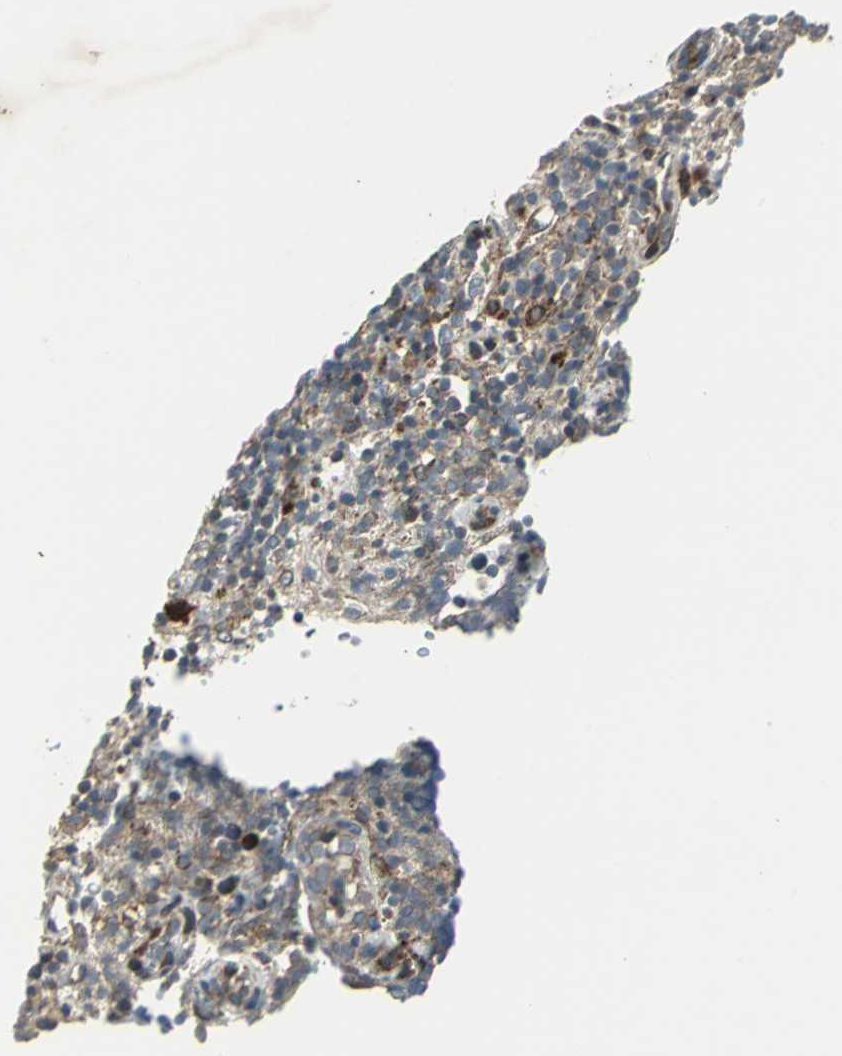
{"staining": {"intensity": "moderate", "quantity": "25%-75%", "location": "cytoplasmic/membranous"}, "tissue": "lymphoma", "cell_type": "Tumor cells", "image_type": "cancer", "snomed": [{"axis": "morphology", "description": "Malignant lymphoma, non-Hodgkin's type, High grade"}, {"axis": "topography", "description": "Lymph node"}], "caption": "This is an image of immunohistochemistry staining of lymphoma, which shows moderate staining in the cytoplasmic/membranous of tumor cells.", "gene": "HTATIP2", "patient": {"sex": "female", "age": 76}}